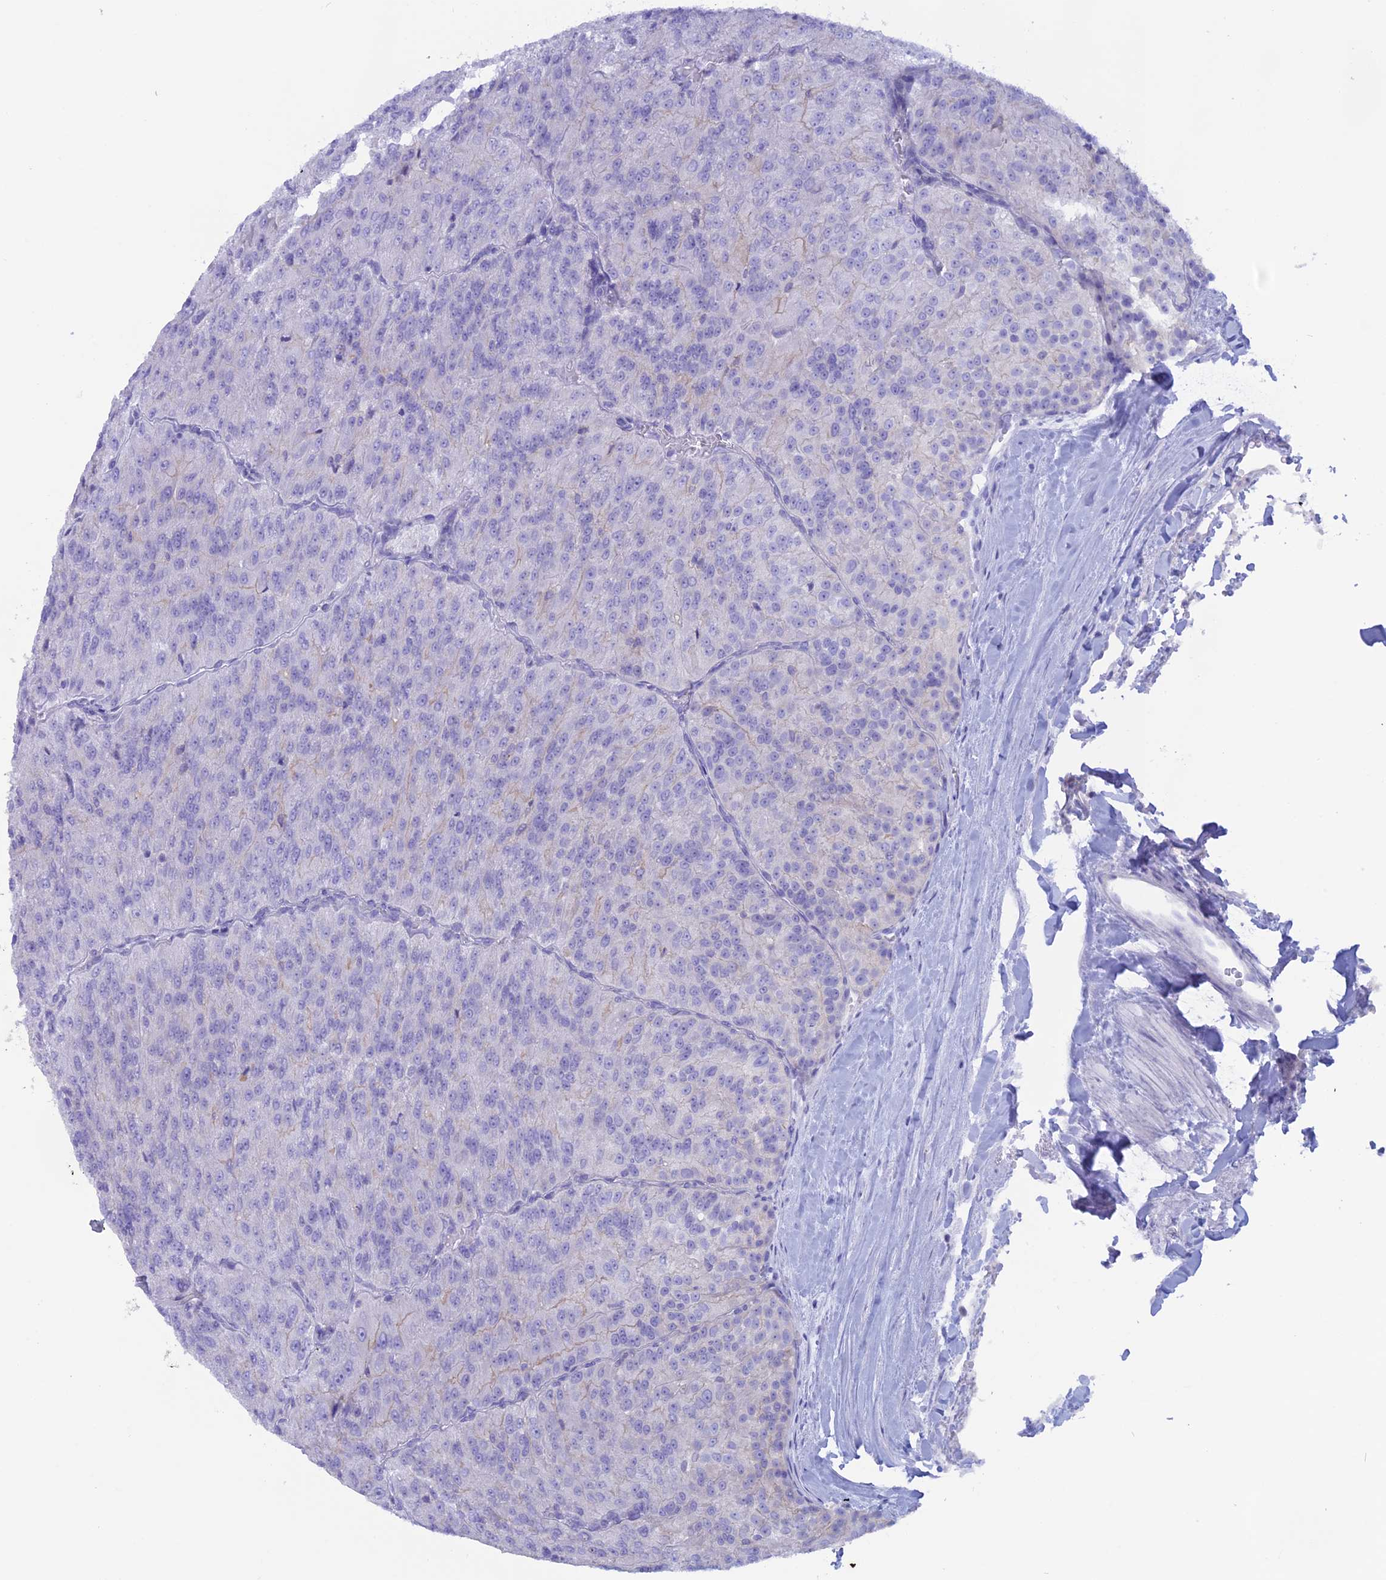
{"staining": {"intensity": "negative", "quantity": "none", "location": "none"}, "tissue": "renal cancer", "cell_type": "Tumor cells", "image_type": "cancer", "snomed": [{"axis": "morphology", "description": "Adenocarcinoma, NOS"}, {"axis": "topography", "description": "Kidney"}], "caption": "Human renal adenocarcinoma stained for a protein using IHC reveals no staining in tumor cells.", "gene": "RP1", "patient": {"sex": "female", "age": 63}}